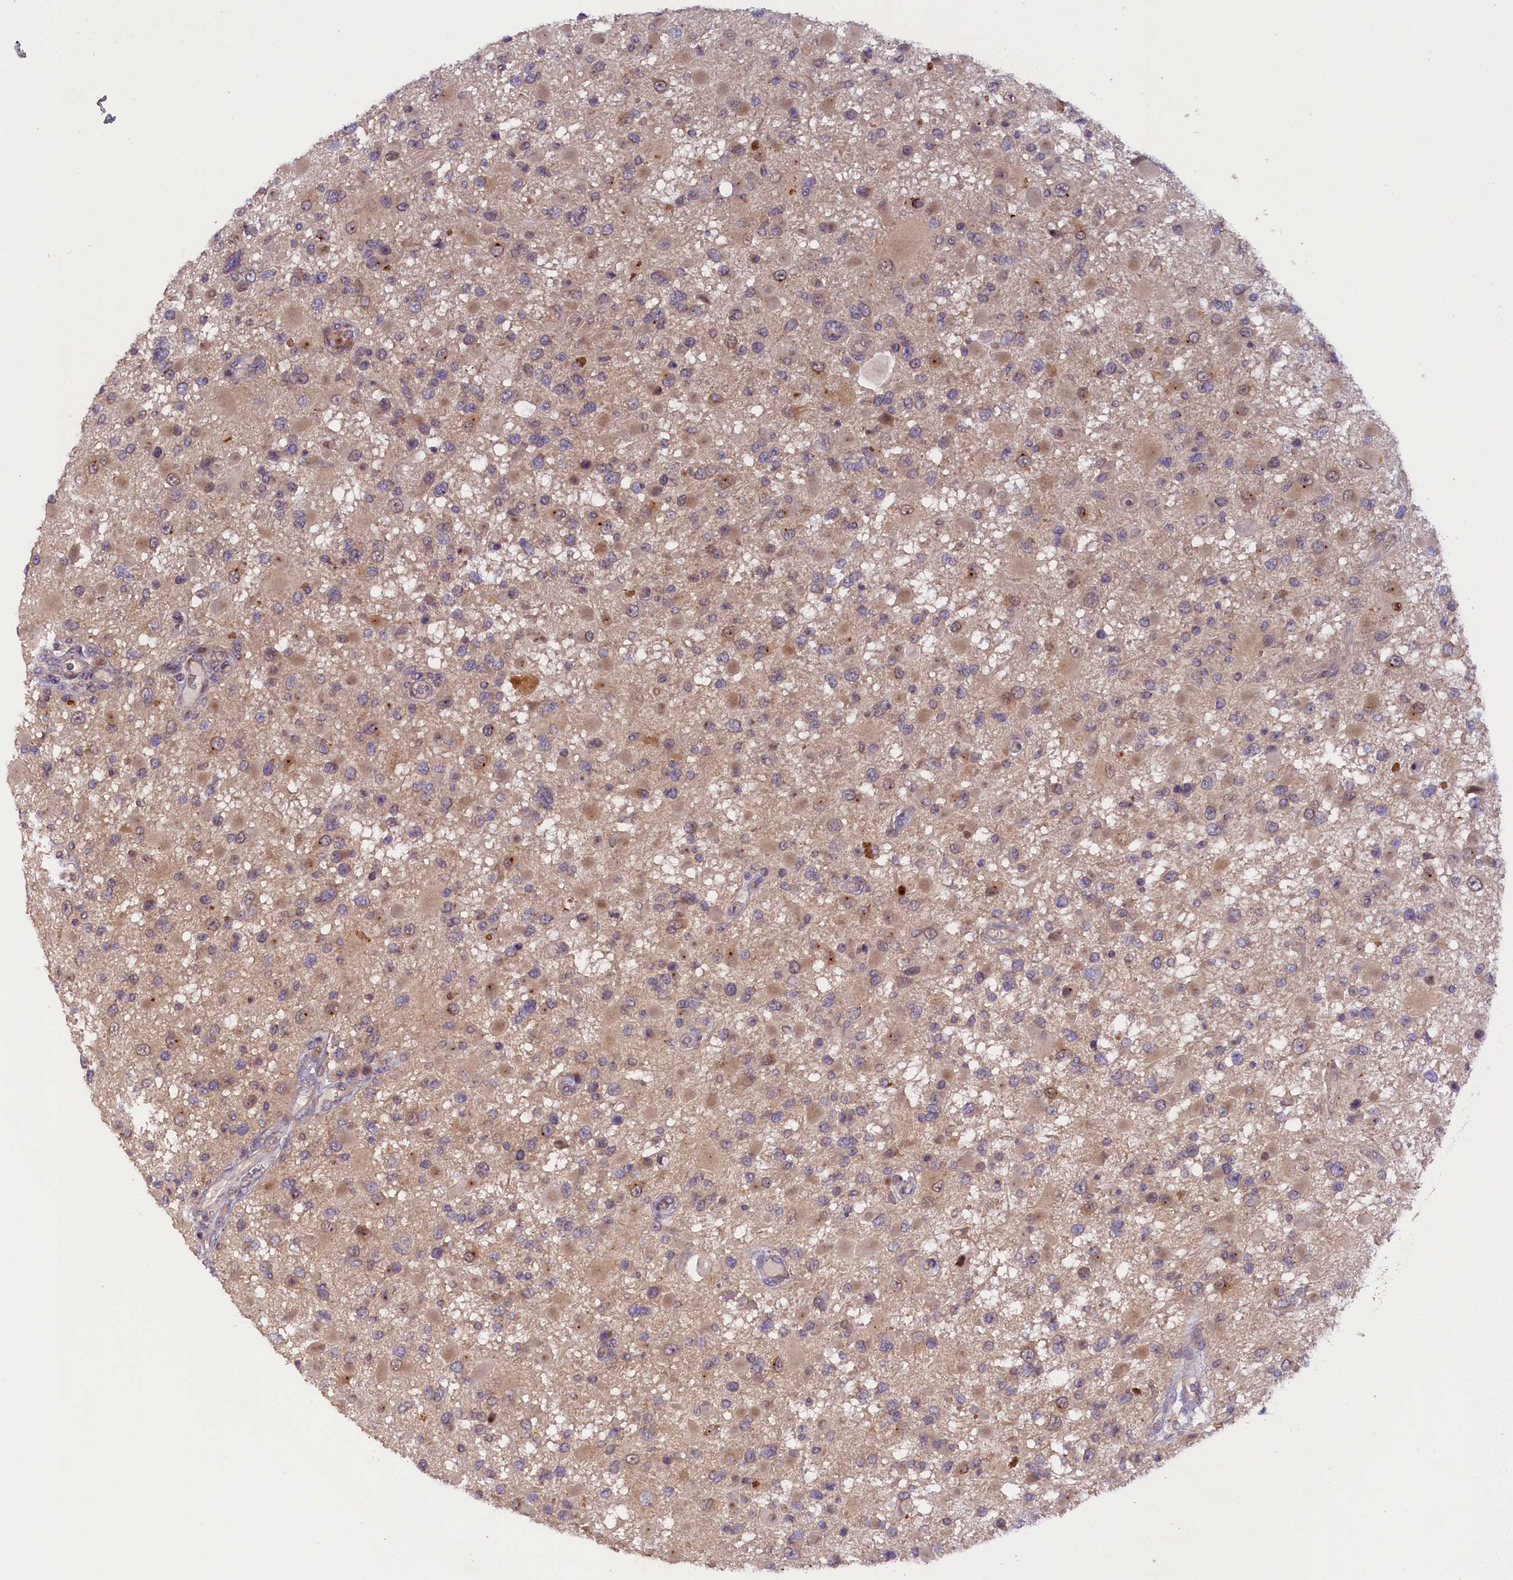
{"staining": {"intensity": "weak", "quantity": "25%-75%", "location": "cytoplasmic/membranous"}, "tissue": "glioma", "cell_type": "Tumor cells", "image_type": "cancer", "snomed": [{"axis": "morphology", "description": "Glioma, malignant, High grade"}, {"axis": "topography", "description": "Brain"}], "caption": "Glioma stained with a protein marker exhibits weak staining in tumor cells.", "gene": "CCDC9B", "patient": {"sex": "male", "age": 53}}